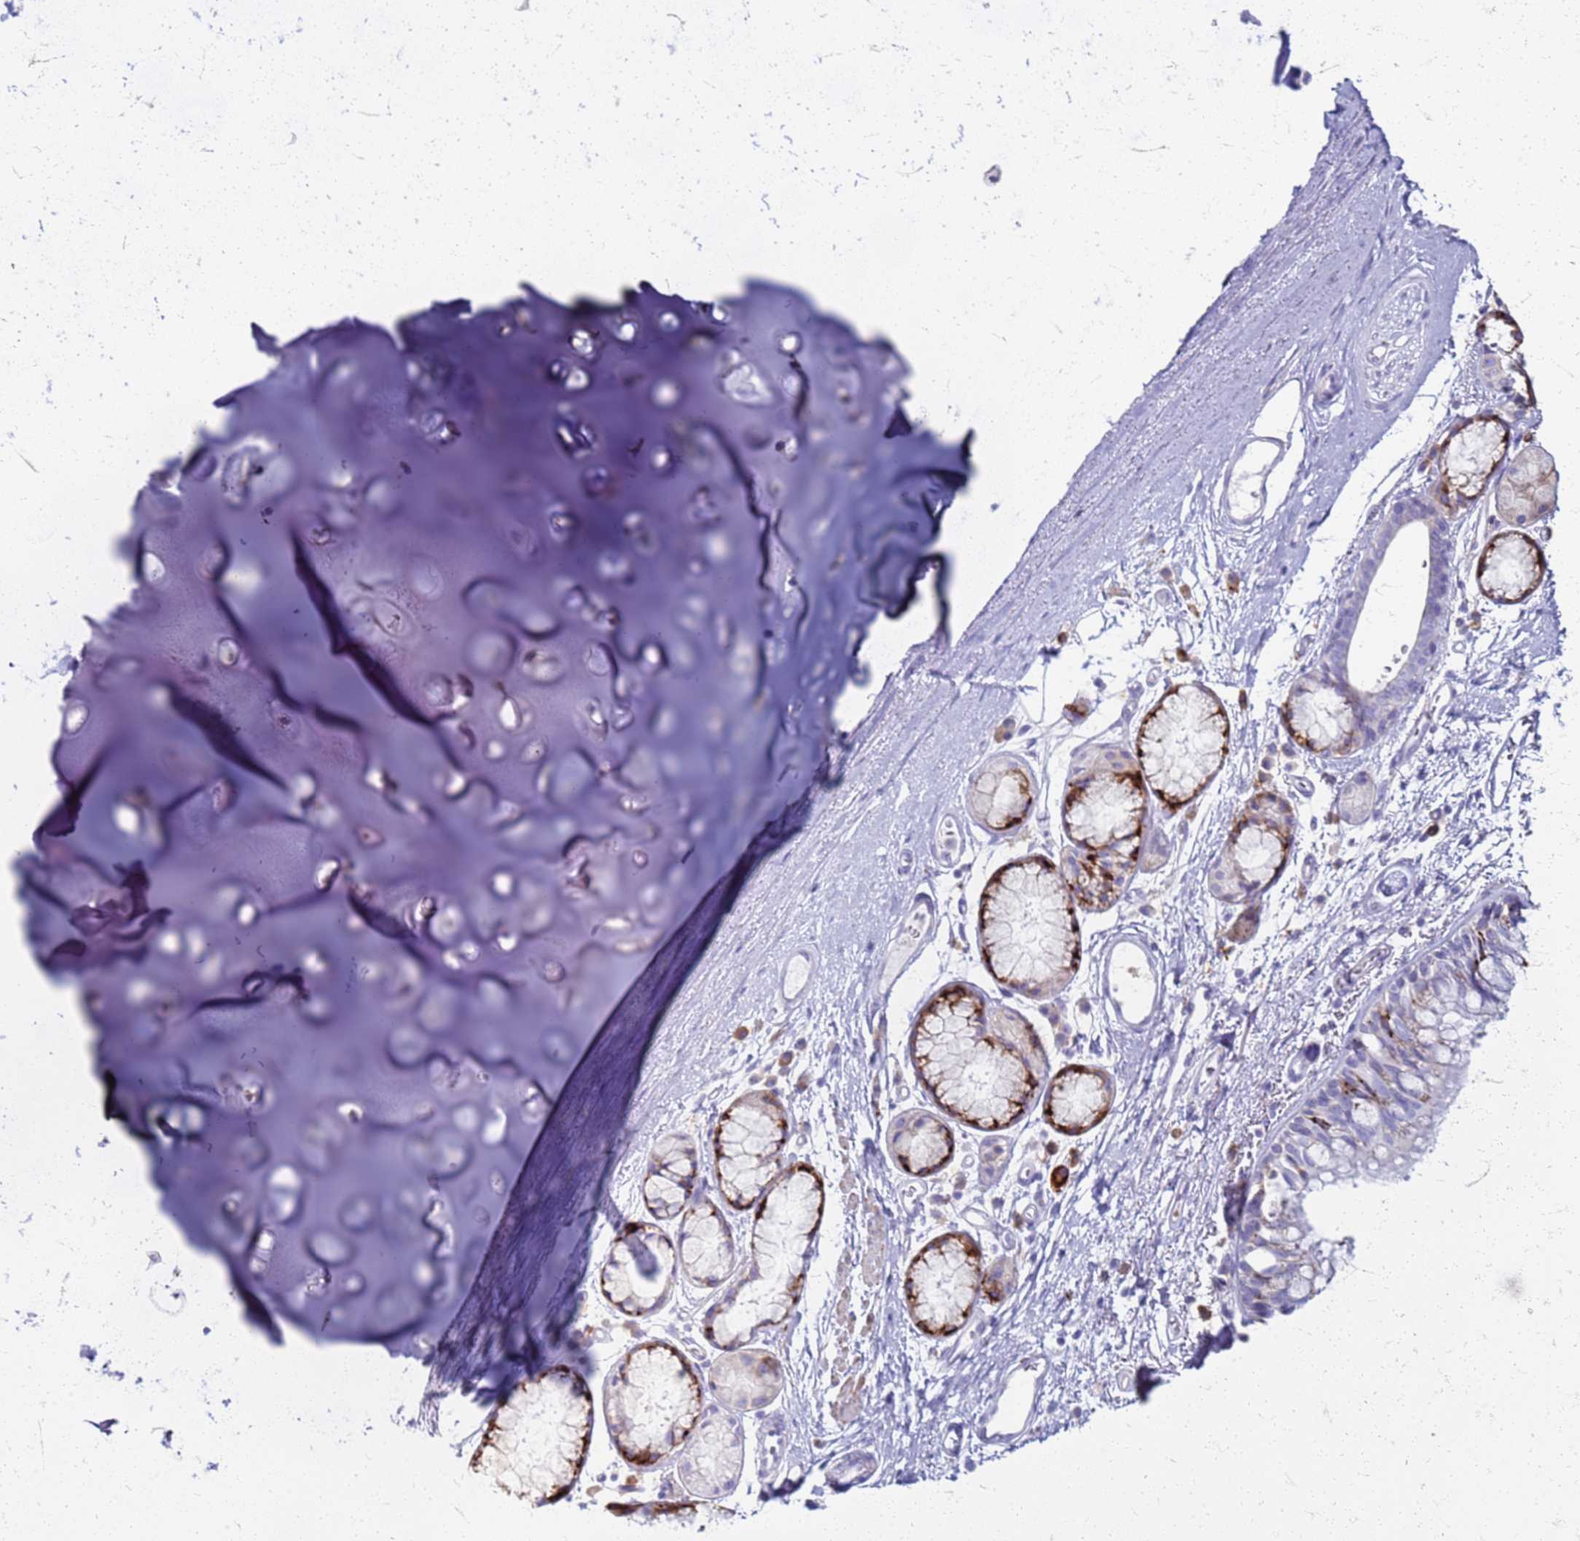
{"staining": {"intensity": "negative", "quantity": "none", "location": "none"}, "tissue": "adipose tissue", "cell_type": "Adipocytes", "image_type": "normal", "snomed": [{"axis": "morphology", "description": "Normal tissue, NOS"}, {"axis": "topography", "description": "Cartilage tissue"}], "caption": "High power microscopy image of an immunohistochemistry (IHC) image of unremarkable adipose tissue, revealing no significant staining in adipocytes.", "gene": "PDK3", "patient": {"sex": "male", "age": 73}}